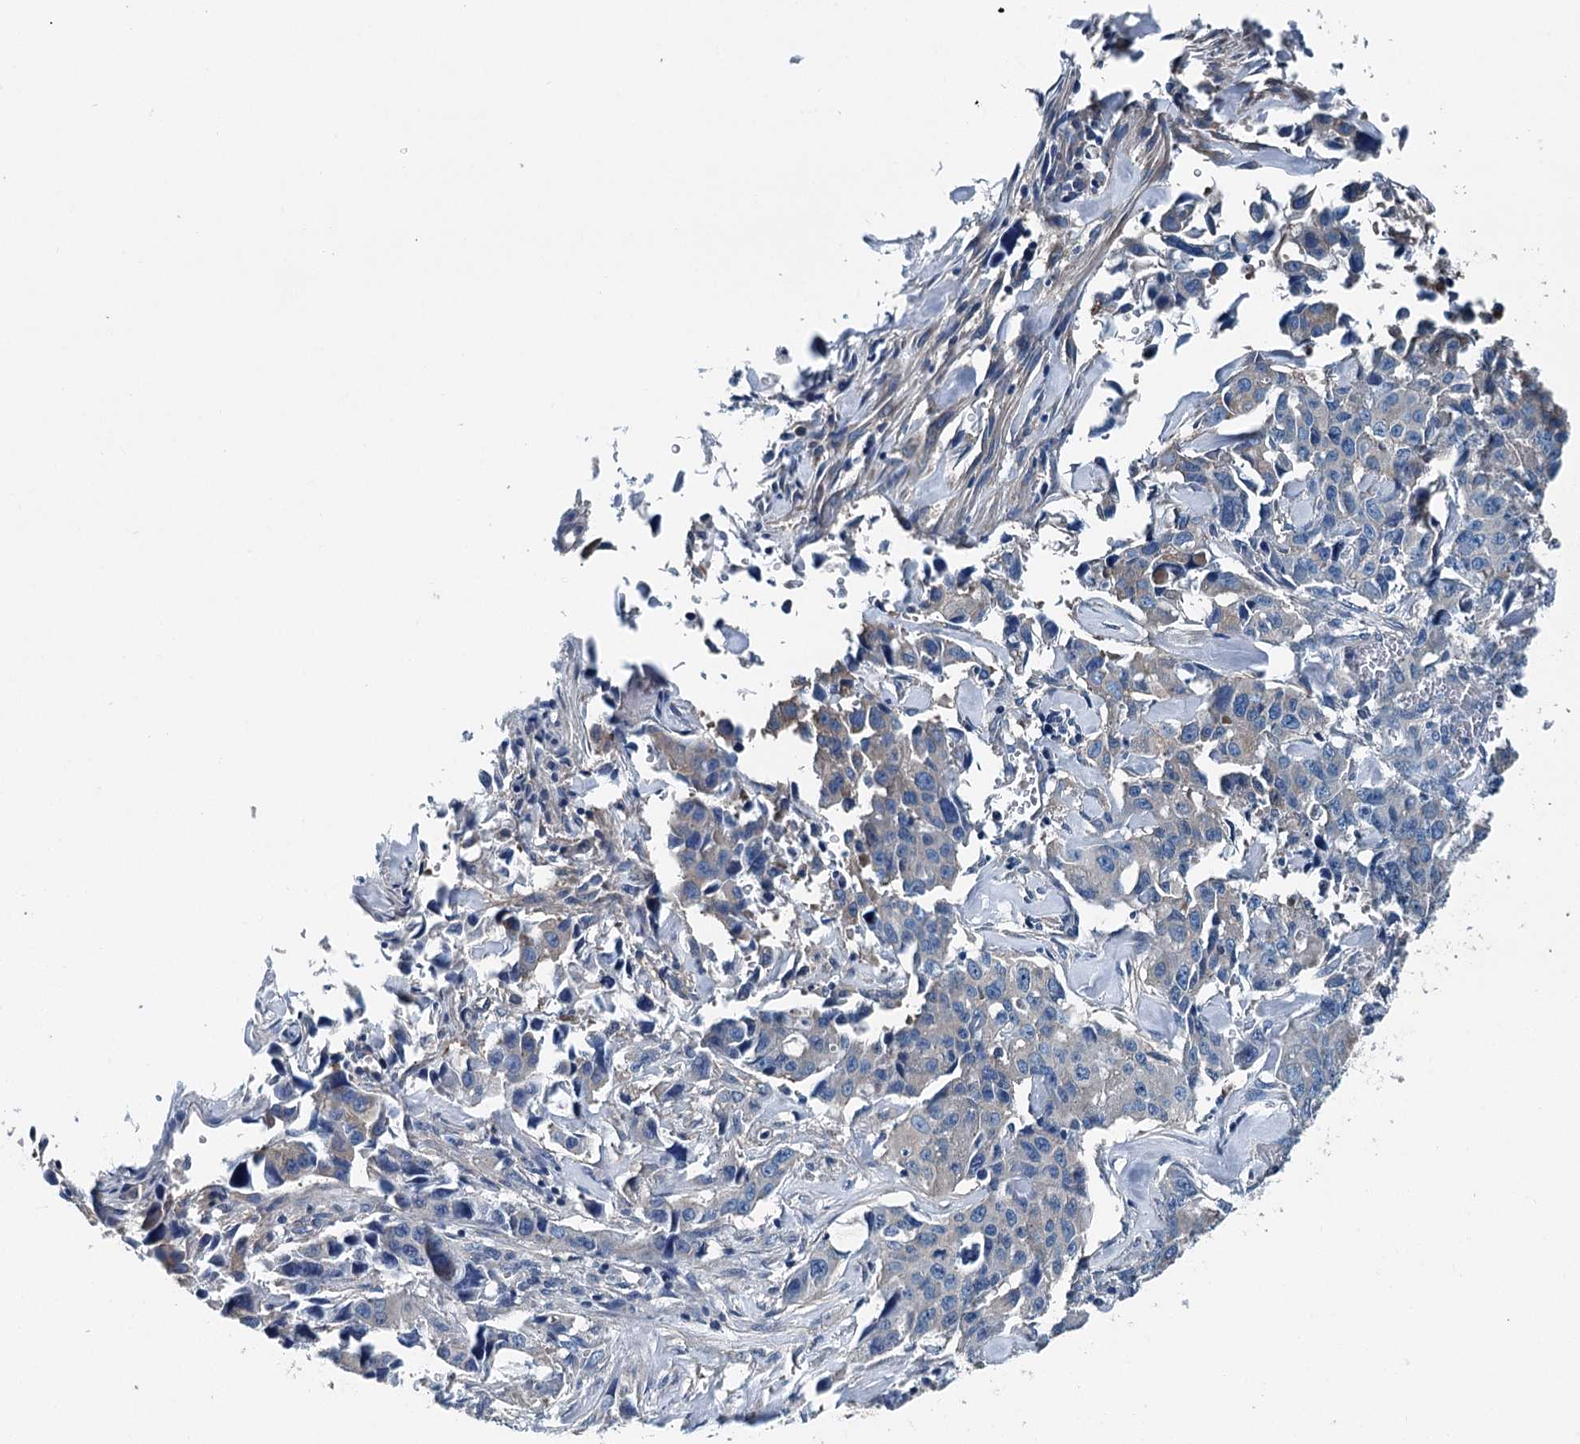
{"staining": {"intensity": "negative", "quantity": "none", "location": "none"}, "tissue": "lung cancer", "cell_type": "Tumor cells", "image_type": "cancer", "snomed": [{"axis": "morphology", "description": "Adenocarcinoma, NOS"}, {"axis": "topography", "description": "Lung"}], "caption": "This is a photomicrograph of IHC staining of lung adenocarcinoma, which shows no staining in tumor cells.", "gene": "BHMT", "patient": {"sex": "female", "age": 51}}